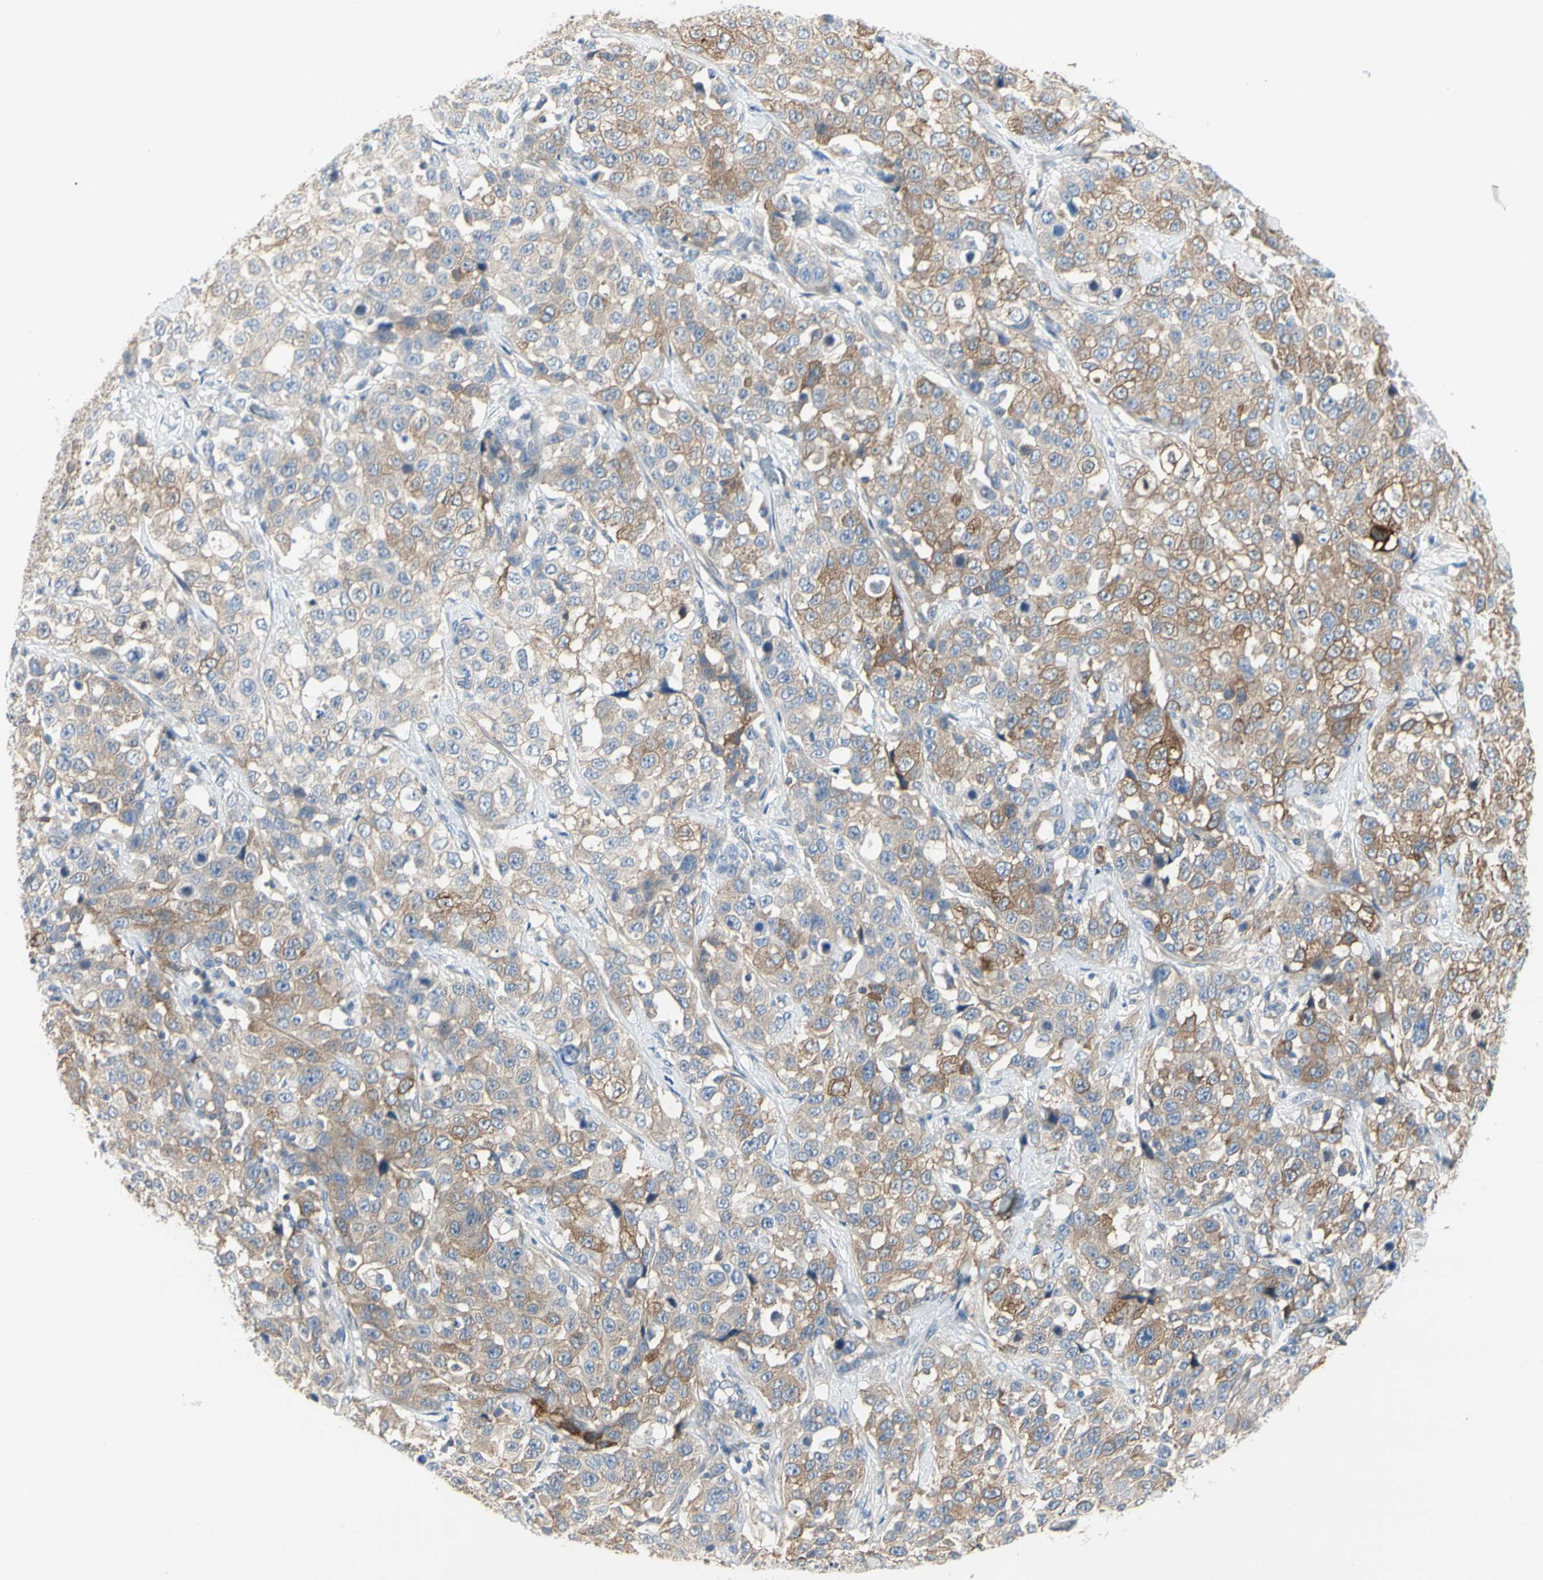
{"staining": {"intensity": "moderate", "quantity": ">75%", "location": "cytoplasmic/membranous"}, "tissue": "stomach cancer", "cell_type": "Tumor cells", "image_type": "cancer", "snomed": [{"axis": "morphology", "description": "Normal tissue, NOS"}, {"axis": "morphology", "description": "Adenocarcinoma, NOS"}, {"axis": "topography", "description": "Stomach"}], "caption": "Stomach cancer (adenocarcinoma) stained with a protein marker demonstrates moderate staining in tumor cells.", "gene": "NFKB2", "patient": {"sex": "male", "age": 48}}